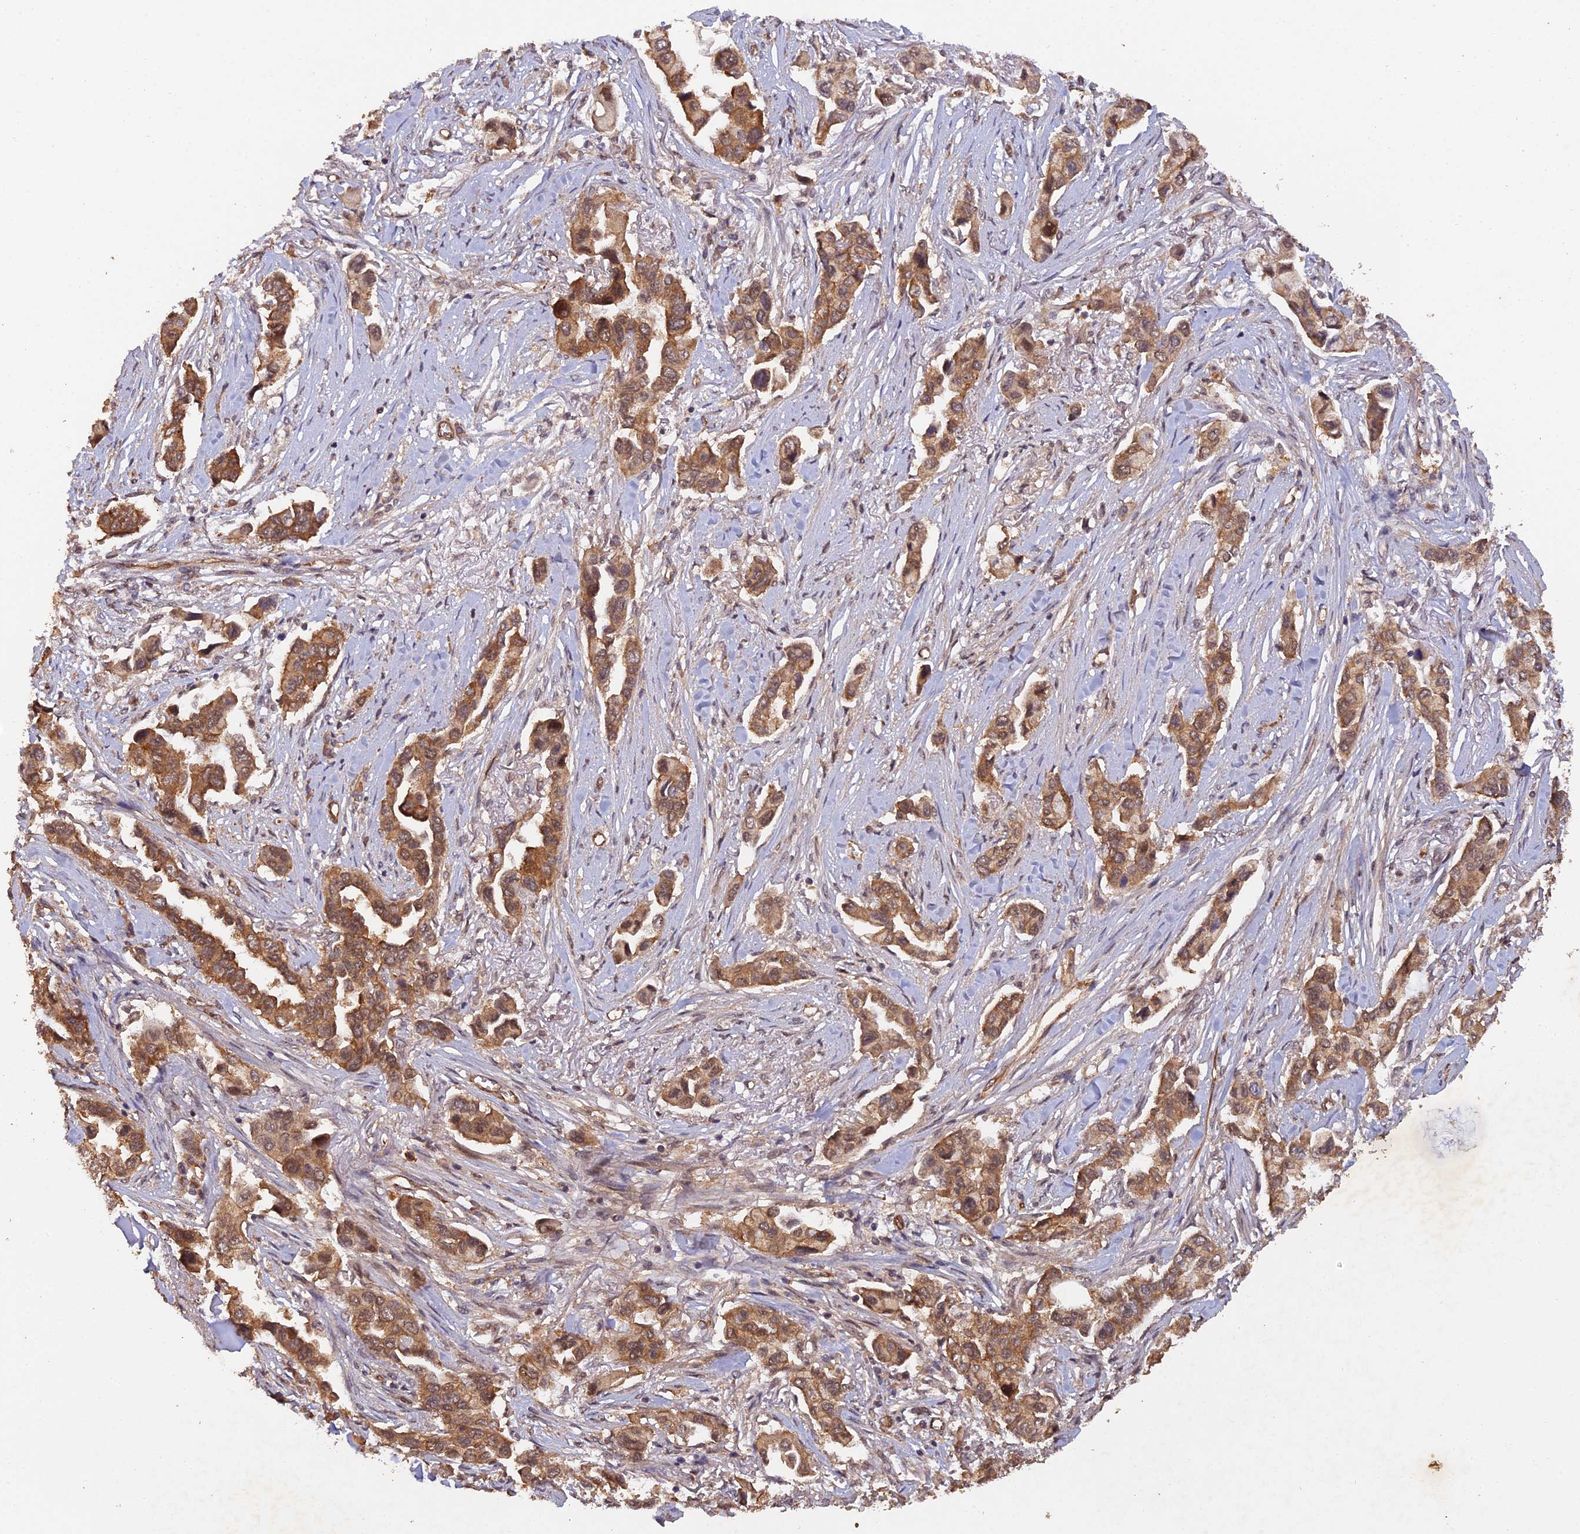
{"staining": {"intensity": "moderate", "quantity": ">75%", "location": "cytoplasmic/membranous,nuclear"}, "tissue": "lung cancer", "cell_type": "Tumor cells", "image_type": "cancer", "snomed": [{"axis": "morphology", "description": "Adenocarcinoma, NOS"}, {"axis": "topography", "description": "Lung"}], "caption": "Moderate cytoplasmic/membranous and nuclear positivity for a protein is seen in about >75% of tumor cells of lung cancer (adenocarcinoma) using immunohistochemistry.", "gene": "RALGAPA2", "patient": {"sex": "female", "age": 76}}